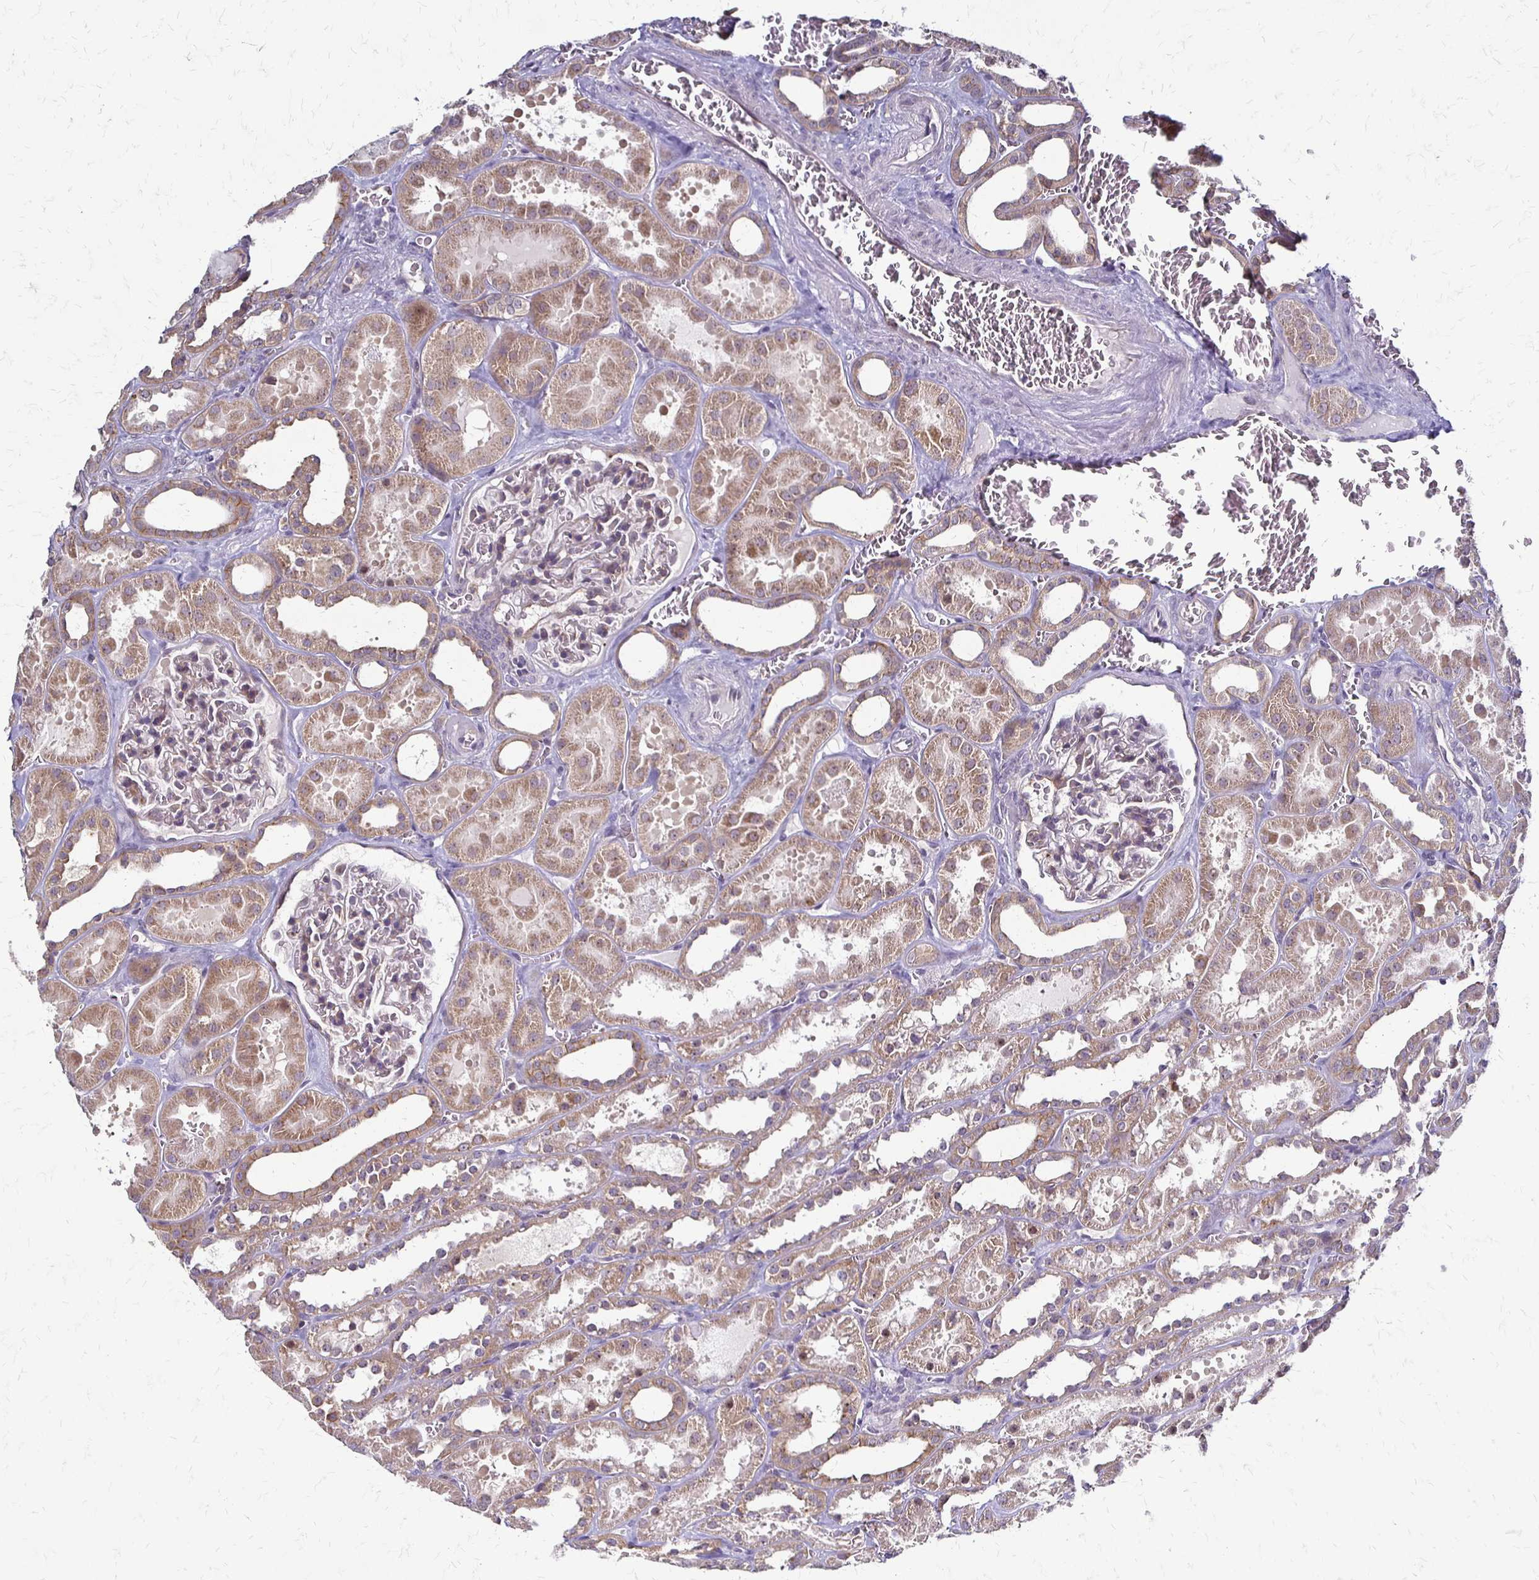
{"staining": {"intensity": "moderate", "quantity": "<25%", "location": "cytoplasmic/membranous"}, "tissue": "kidney", "cell_type": "Cells in glomeruli", "image_type": "normal", "snomed": [{"axis": "morphology", "description": "Normal tissue, NOS"}, {"axis": "topography", "description": "Kidney"}], "caption": "This histopathology image demonstrates immunohistochemistry (IHC) staining of benign human kidney, with low moderate cytoplasmic/membranous expression in approximately <25% of cells in glomeruli.", "gene": "SLC9A9", "patient": {"sex": "female", "age": 41}}